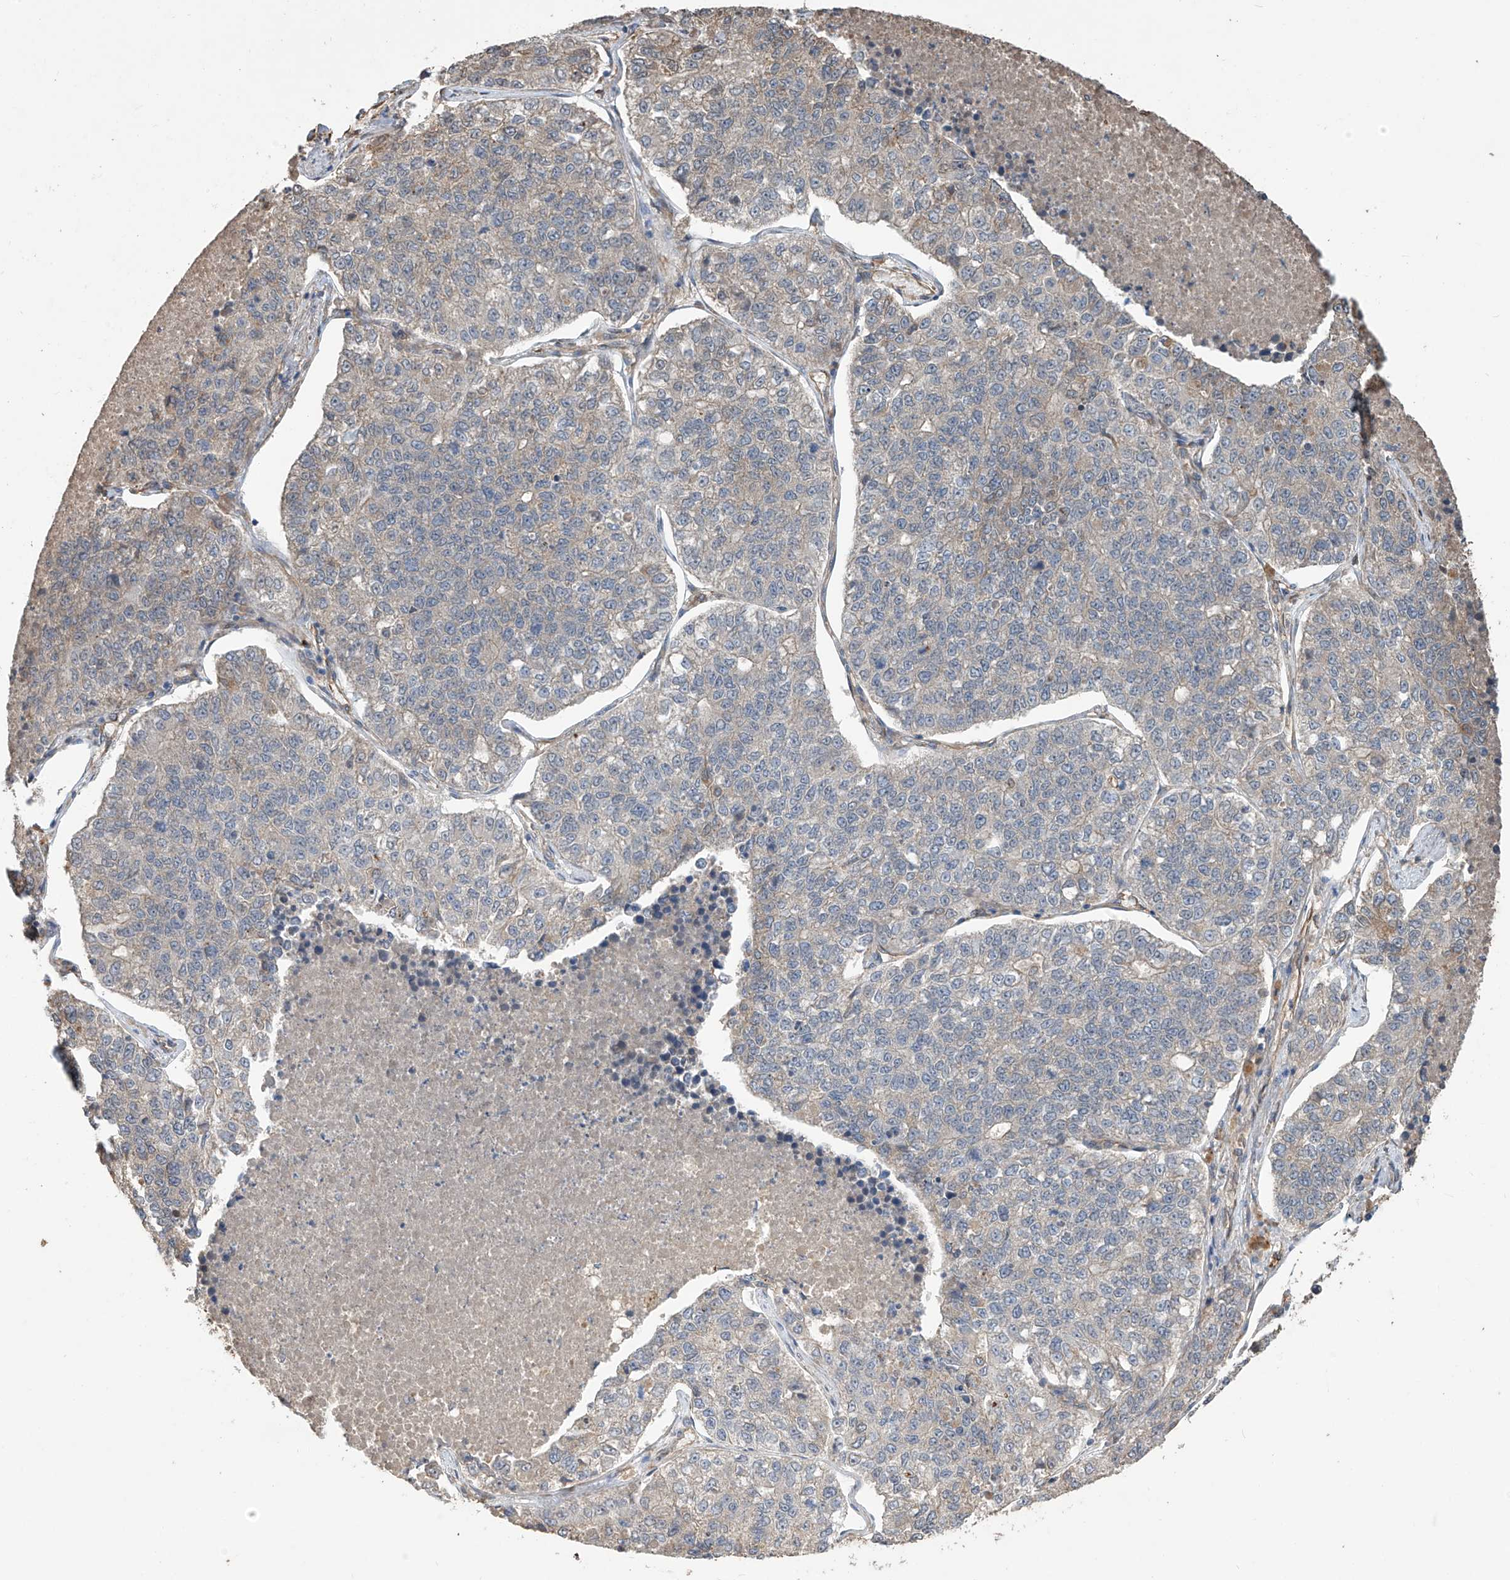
{"staining": {"intensity": "negative", "quantity": "none", "location": "none"}, "tissue": "lung cancer", "cell_type": "Tumor cells", "image_type": "cancer", "snomed": [{"axis": "morphology", "description": "Adenocarcinoma, NOS"}, {"axis": "topography", "description": "Lung"}], "caption": "The IHC photomicrograph has no significant staining in tumor cells of lung cancer tissue. The staining is performed using DAB brown chromogen with nuclei counter-stained in using hematoxylin.", "gene": "AGBL5", "patient": {"sex": "male", "age": 49}}